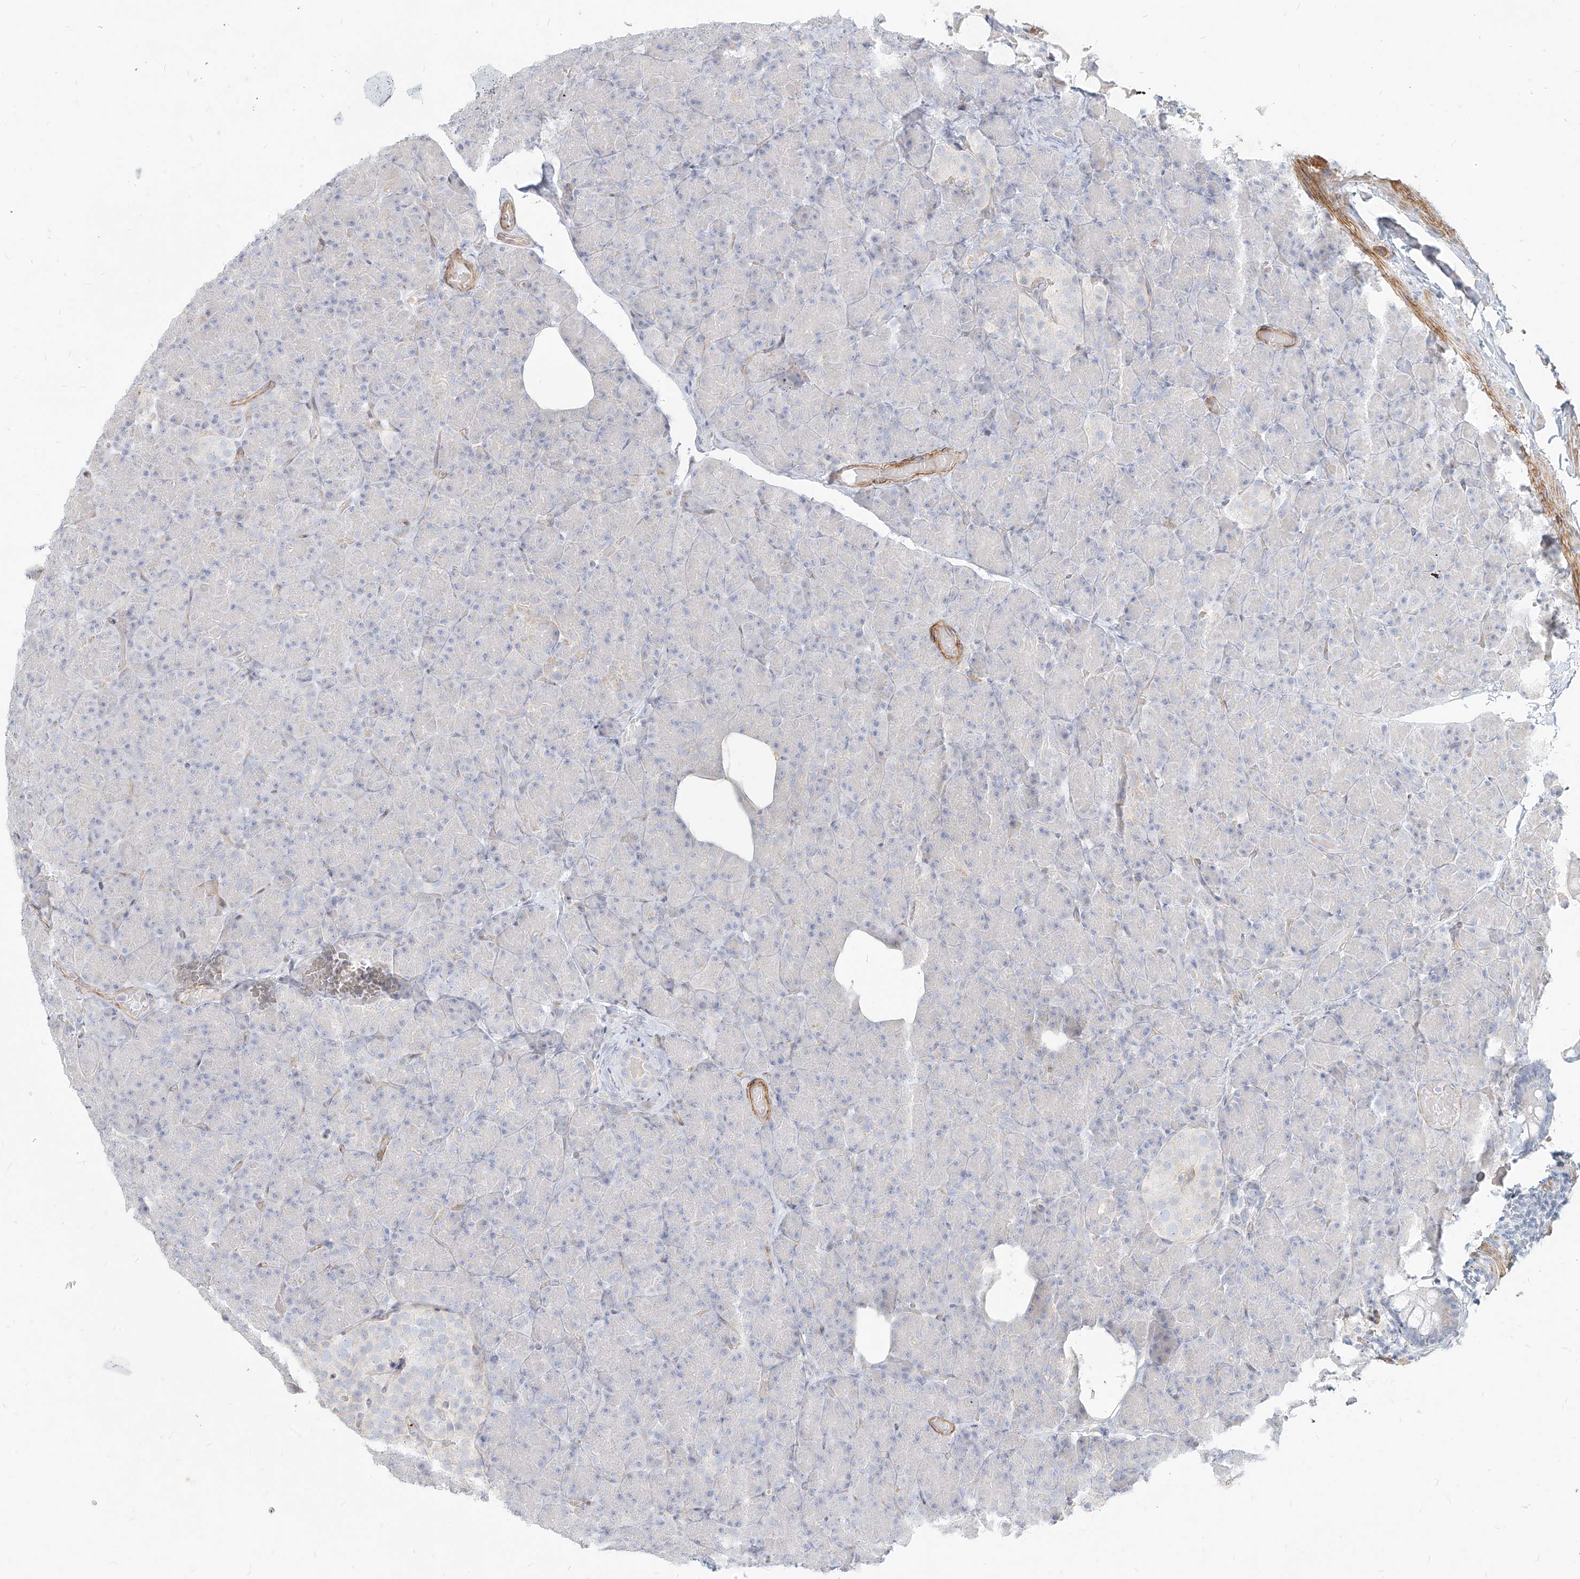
{"staining": {"intensity": "negative", "quantity": "none", "location": "none"}, "tissue": "pancreas", "cell_type": "Exocrine glandular cells", "image_type": "normal", "snomed": [{"axis": "morphology", "description": "Normal tissue, NOS"}, {"axis": "topography", "description": "Pancreas"}], "caption": "Unremarkable pancreas was stained to show a protein in brown. There is no significant expression in exocrine glandular cells. (DAB (3,3'-diaminobenzidine) IHC with hematoxylin counter stain).", "gene": "ITPKB", "patient": {"sex": "female", "age": 43}}